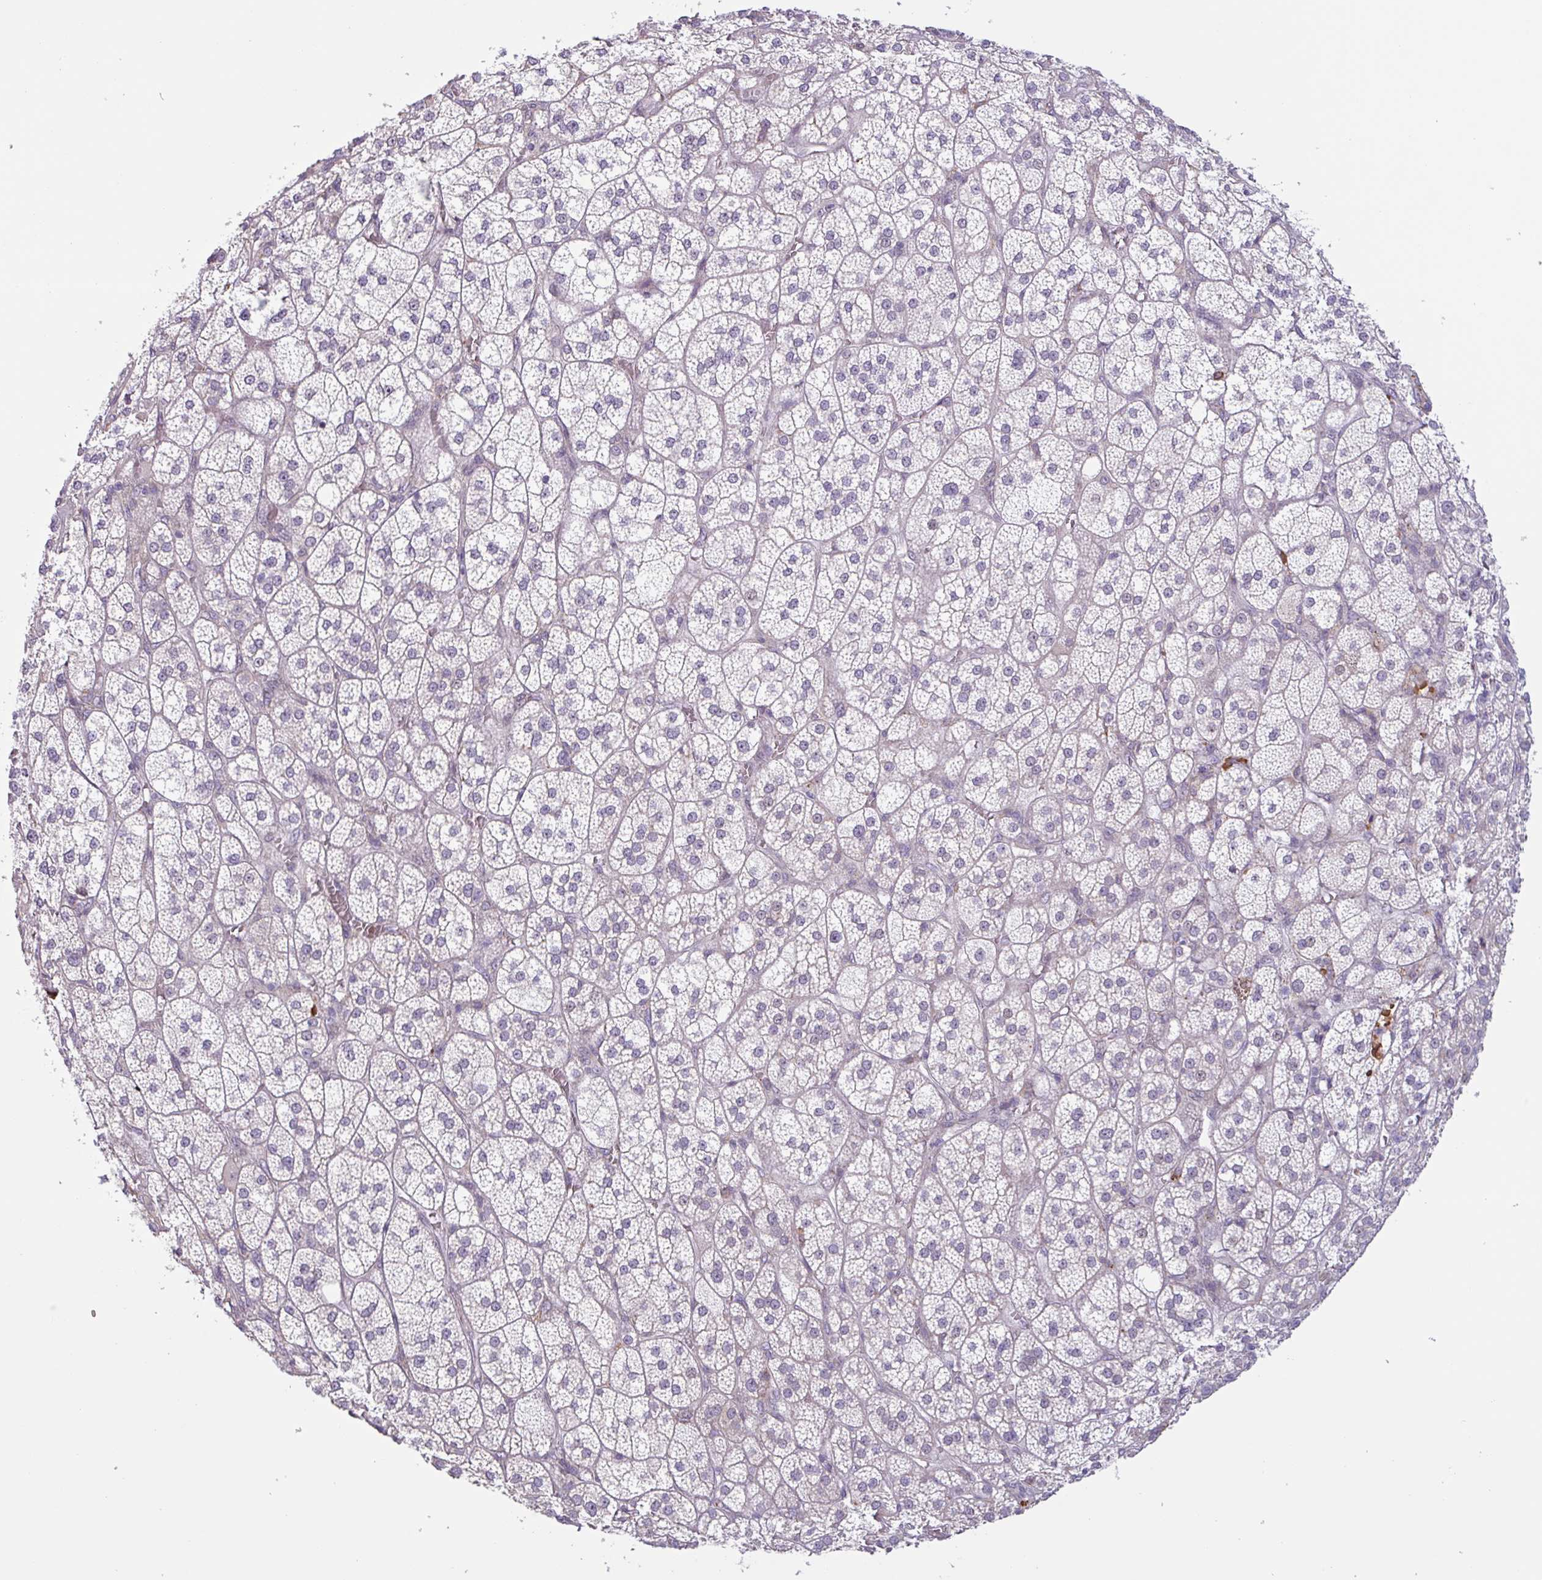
{"staining": {"intensity": "weak", "quantity": "<25%", "location": "nuclear"}, "tissue": "adrenal gland", "cell_type": "Glandular cells", "image_type": "normal", "snomed": [{"axis": "morphology", "description": "Normal tissue, NOS"}, {"axis": "topography", "description": "Adrenal gland"}], "caption": "Glandular cells show no significant staining in benign adrenal gland.", "gene": "TAF1D", "patient": {"sex": "female", "age": 60}}